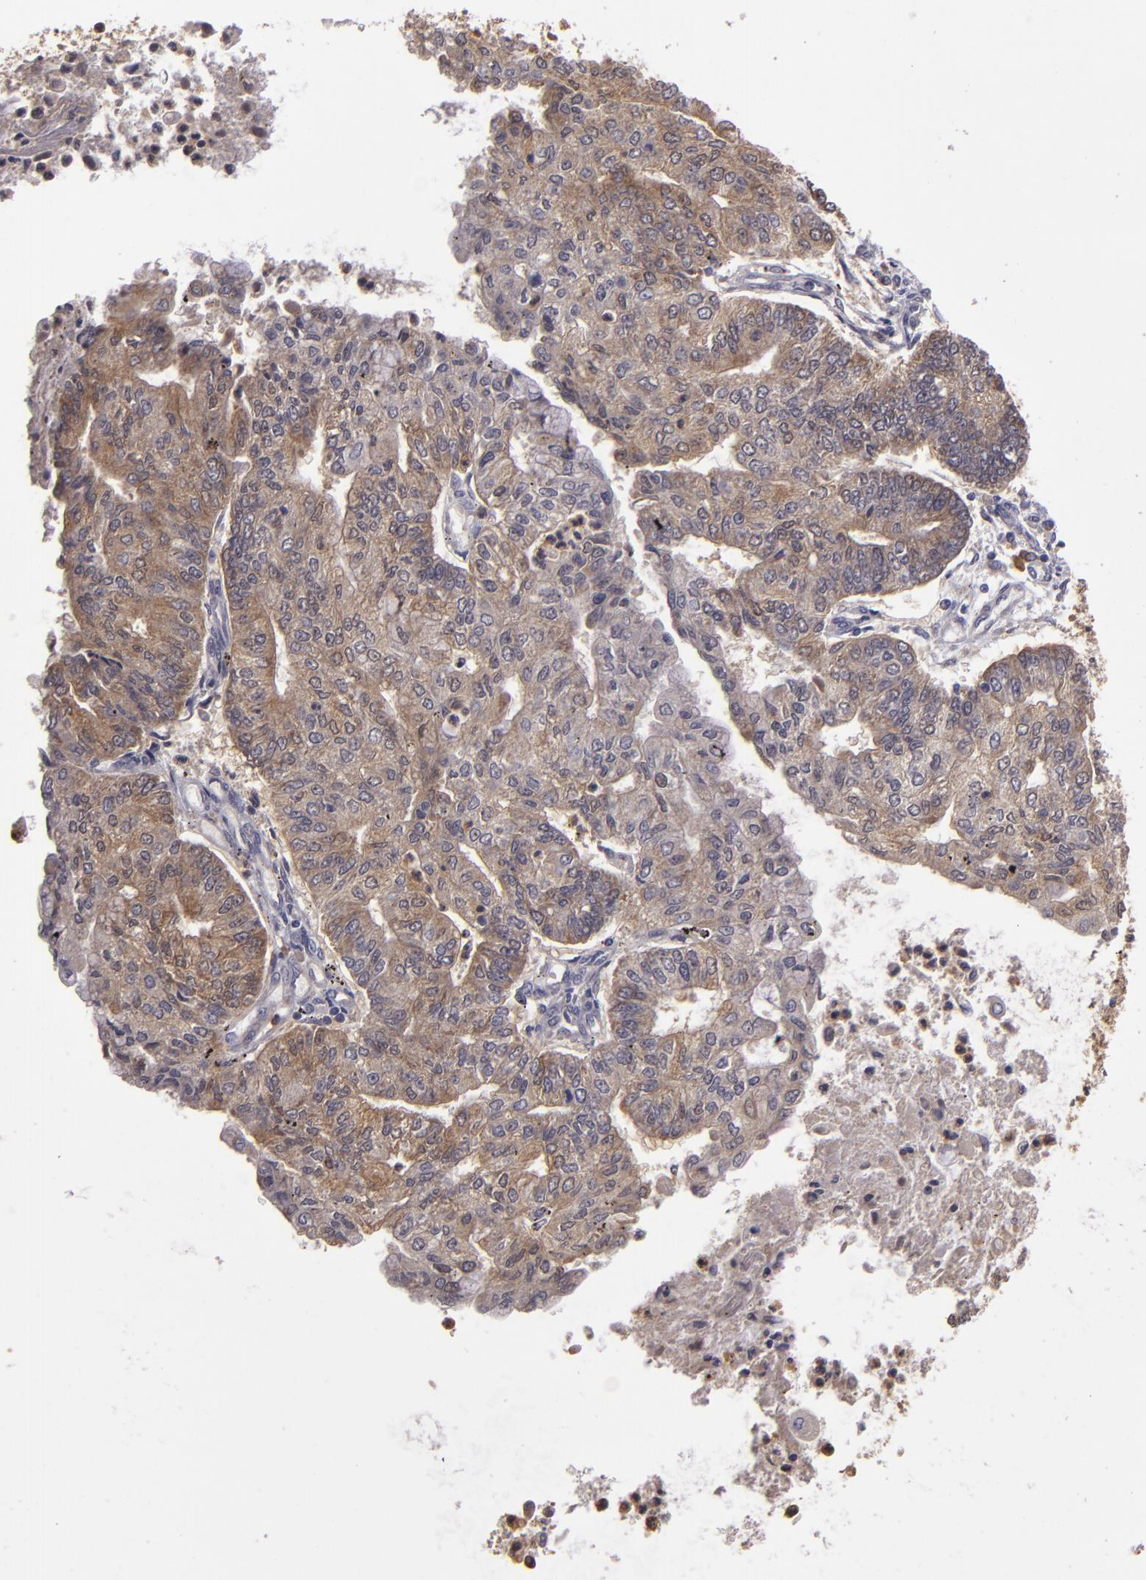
{"staining": {"intensity": "weak", "quantity": ">75%", "location": "cytoplasmic/membranous"}, "tissue": "endometrial cancer", "cell_type": "Tumor cells", "image_type": "cancer", "snomed": [{"axis": "morphology", "description": "Adenocarcinoma, NOS"}, {"axis": "topography", "description": "Endometrium"}], "caption": "Adenocarcinoma (endometrial) stained with immunohistochemistry shows weak cytoplasmic/membranous positivity in about >75% of tumor cells.", "gene": "FHIT", "patient": {"sex": "female", "age": 59}}